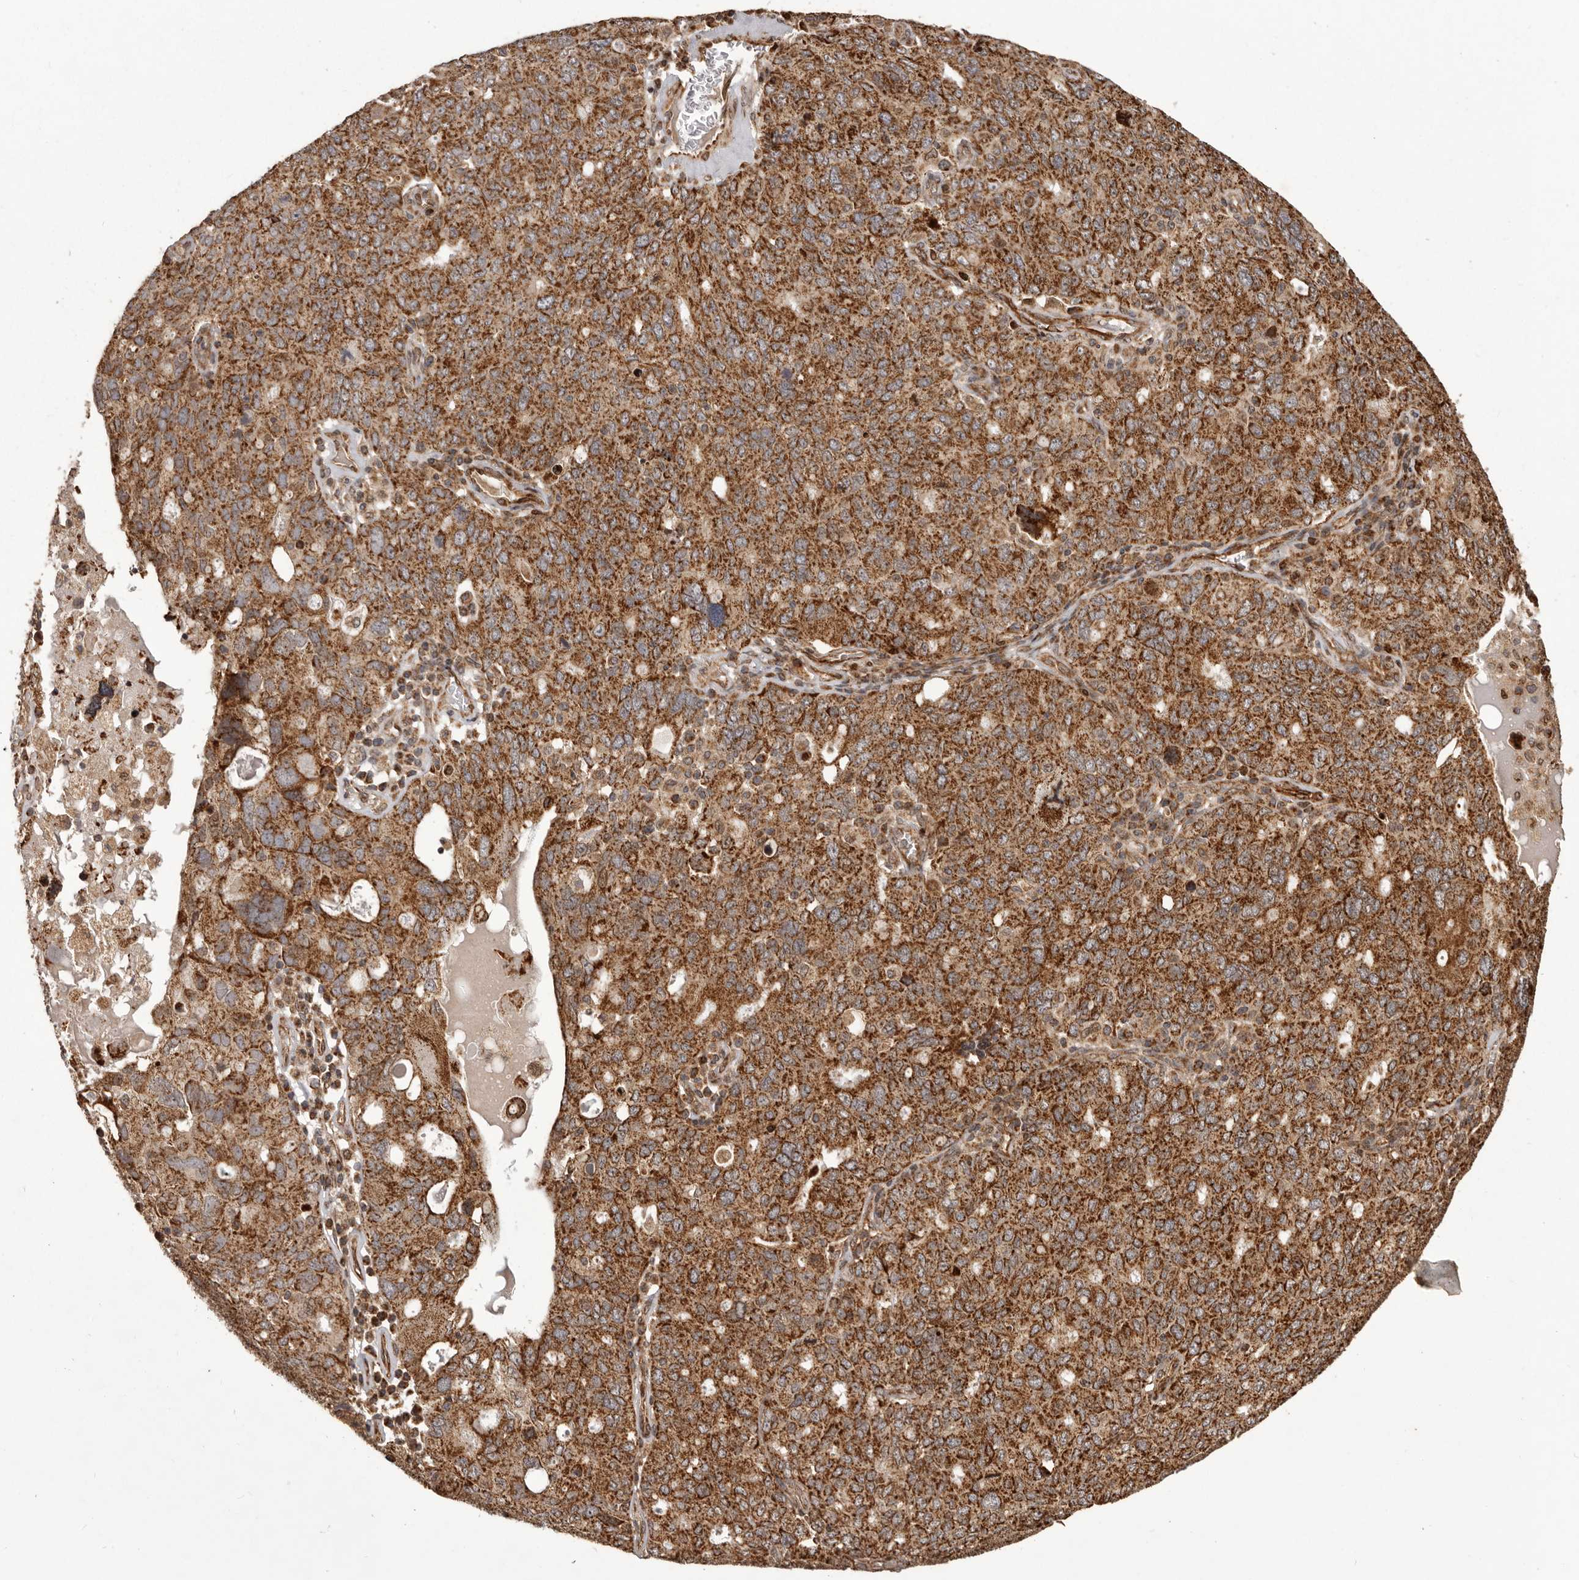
{"staining": {"intensity": "strong", "quantity": ">75%", "location": "cytoplasmic/membranous"}, "tissue": "ovarian cancer", "cell_type": "Tumor cells", "image_type": "cancer", "snomed": [{"axis": "morphology", "description": "Carcinoma, endometroid"}, {"axis": "topography", "description": "Ovary"}], "caption": "Immunohistochemical staining of human ovarian cancer (endometroid carcinoma) demonstrates strong cytoplasmic/membranous protein expression in about >75% of tumor cells. (DAB IHC, brown staining for protein, blue staining for nuclei).", "gene": "CHRM2", "patient": {"sex": "female", "age": 62}}